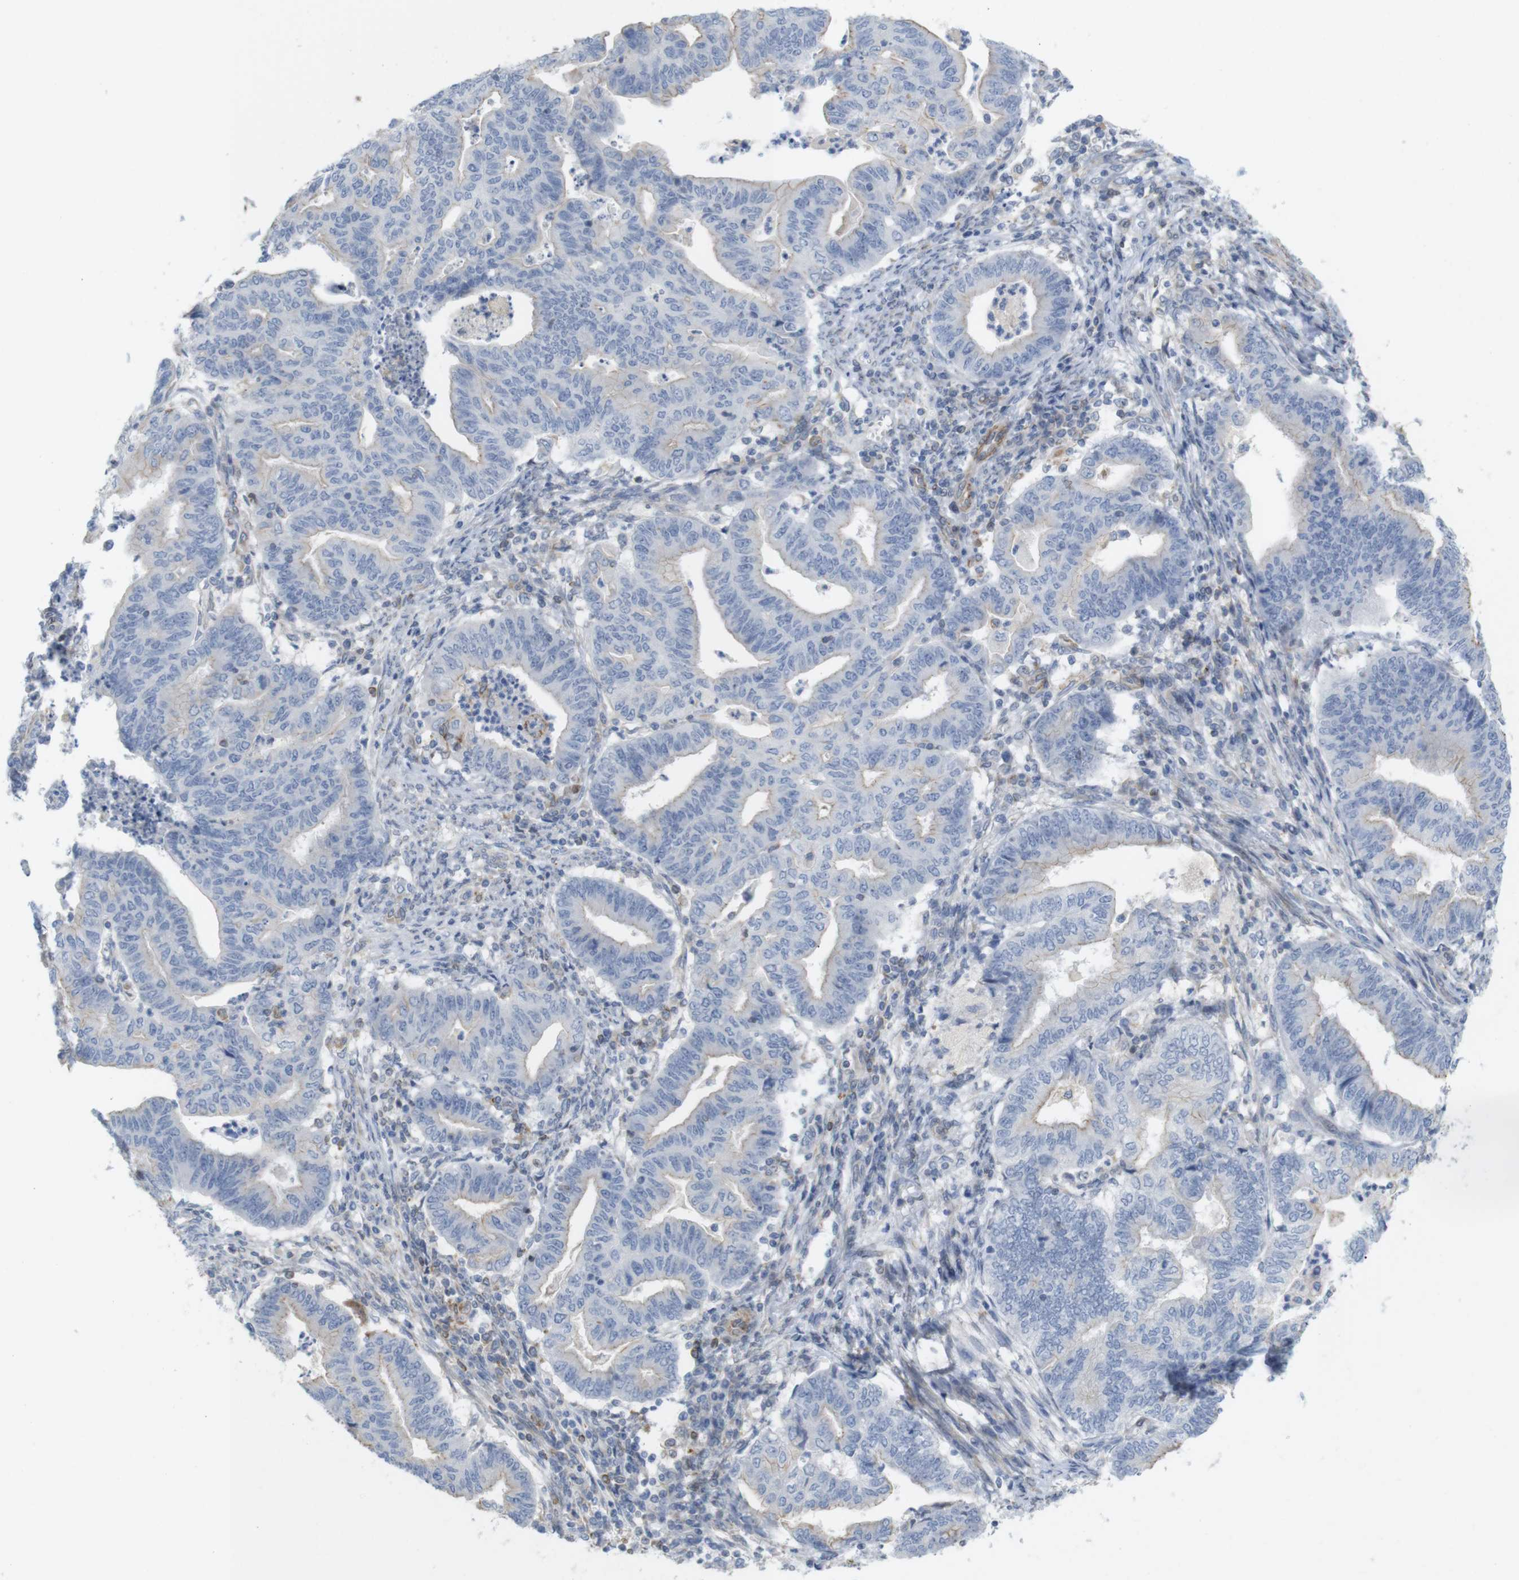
{"staining": {"intensity": "weak", "quantity": "<25%", "location": "cytoplasmic/membranous"}, "tissue": "endometrial cancer", "cell_type": "Tumor cells", "image_type": "cancer", "snomed": [{"axis": "morphology", "description": "Adenocarcinoma, NOS"}, {"axis": "topography", "description": "Endometrium"}], "caption": "Protein analysis of endometrial cancer demonstrates no significant staining in tumor cells.", "gene": "ITPR1", "patient": {"sex": "female", "age": 79}}